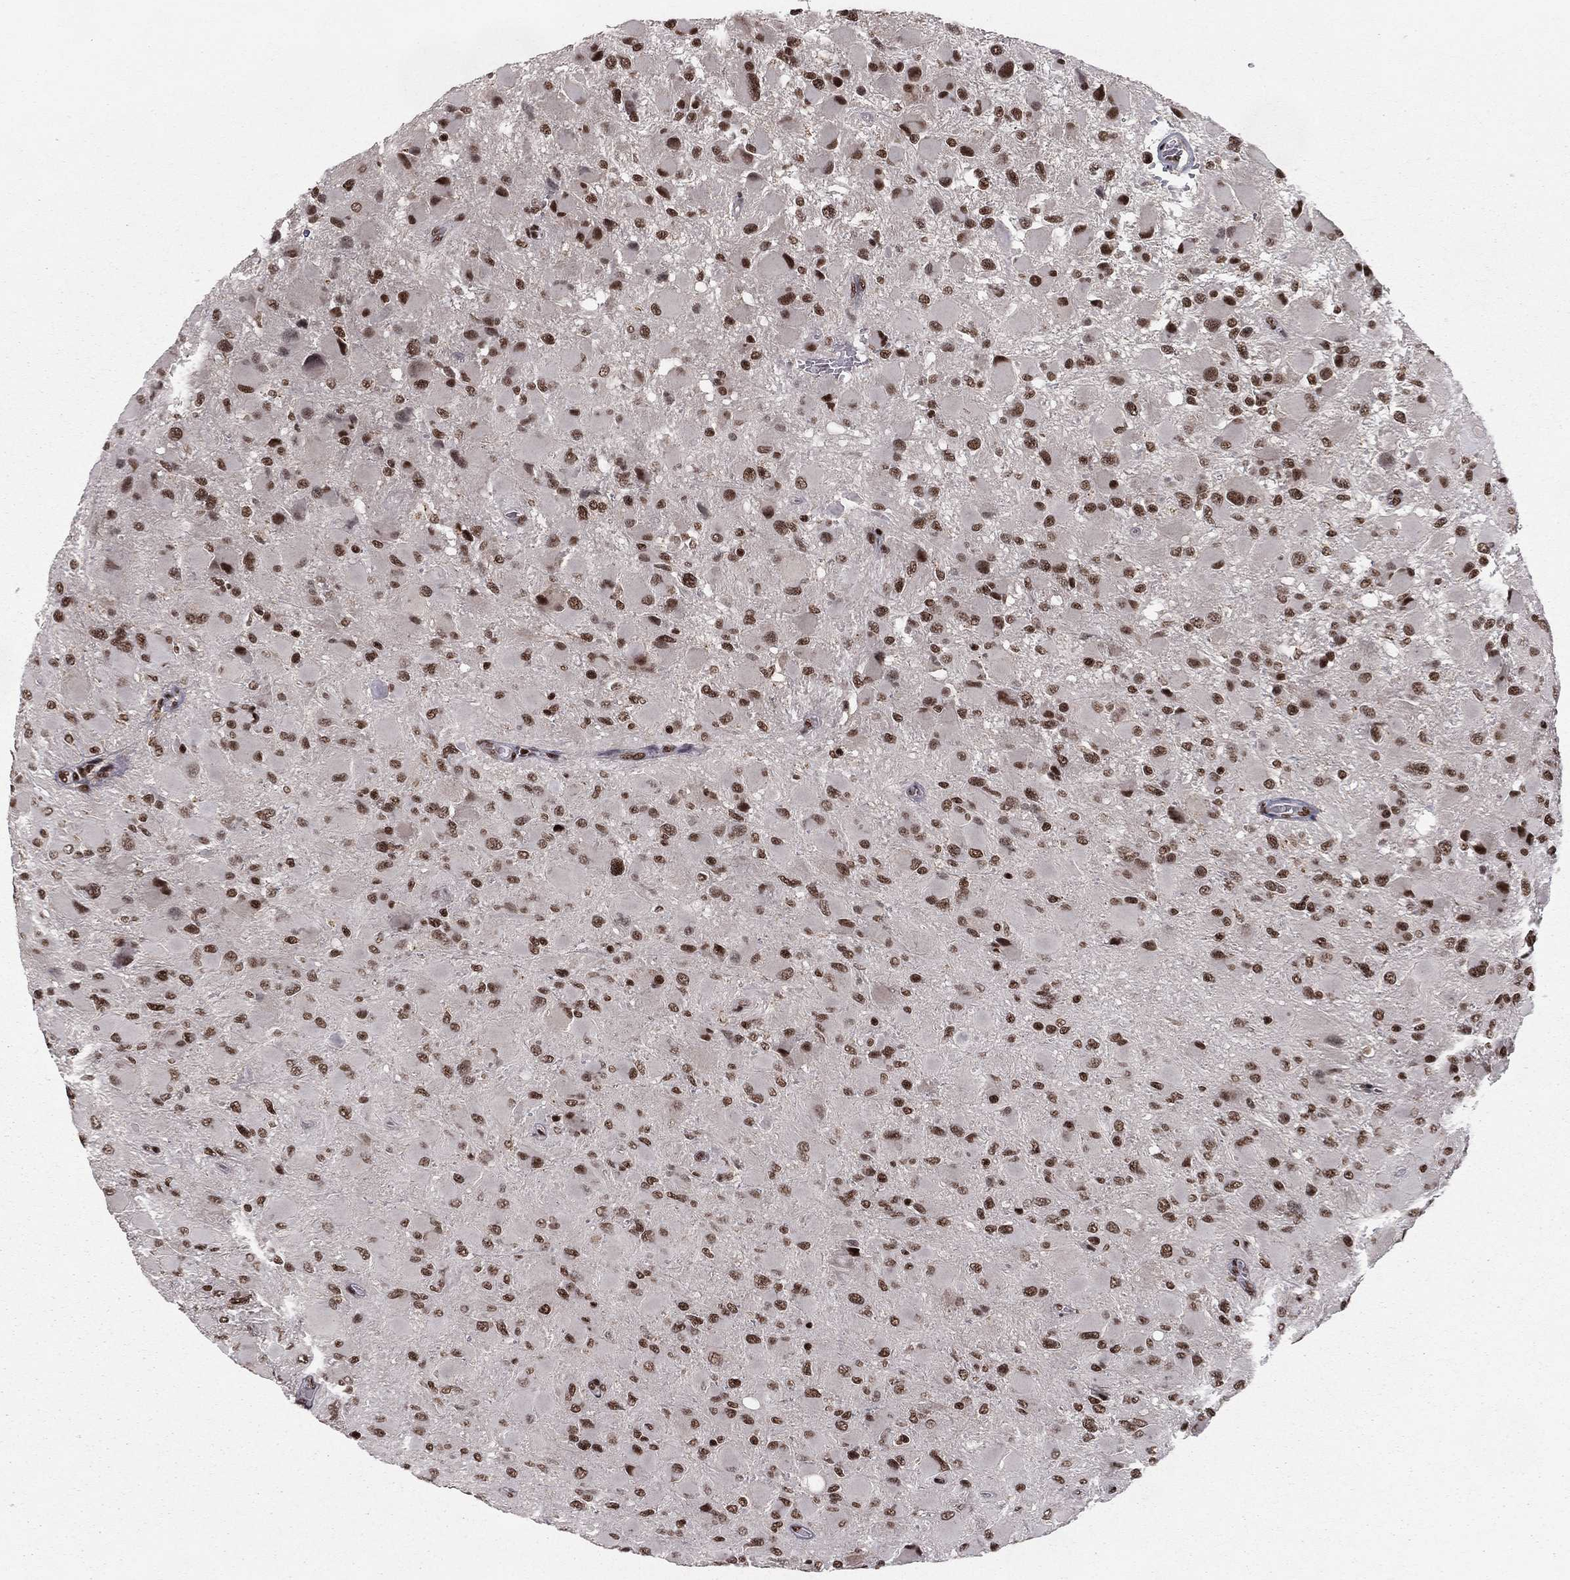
{"staining": {"intensity": "strong", "quantity": "25%-75%", "location": "nuclear"}, "tissue": "glioma", "cell_type": "Tumor cells", "image_type": "cancer", "snomed": [{"axis": "morphology", "description": "Glioma, malignant, High grade"}, {"axis": "topography", "description": "Cerebral cortex"}], "caption": "Tumor cells exhibit high levels of strong nuclear staining in approximately 25%-75% of cells in malignant high-grade glioma. (Stains: DAB (3,3'-diaminobenzidine) in brown, nuclei in blue, Microscopy: brightfield microscopy at high magnification).", "gene": "NFYB", "patient": {"sex": "female", "age": 36}}